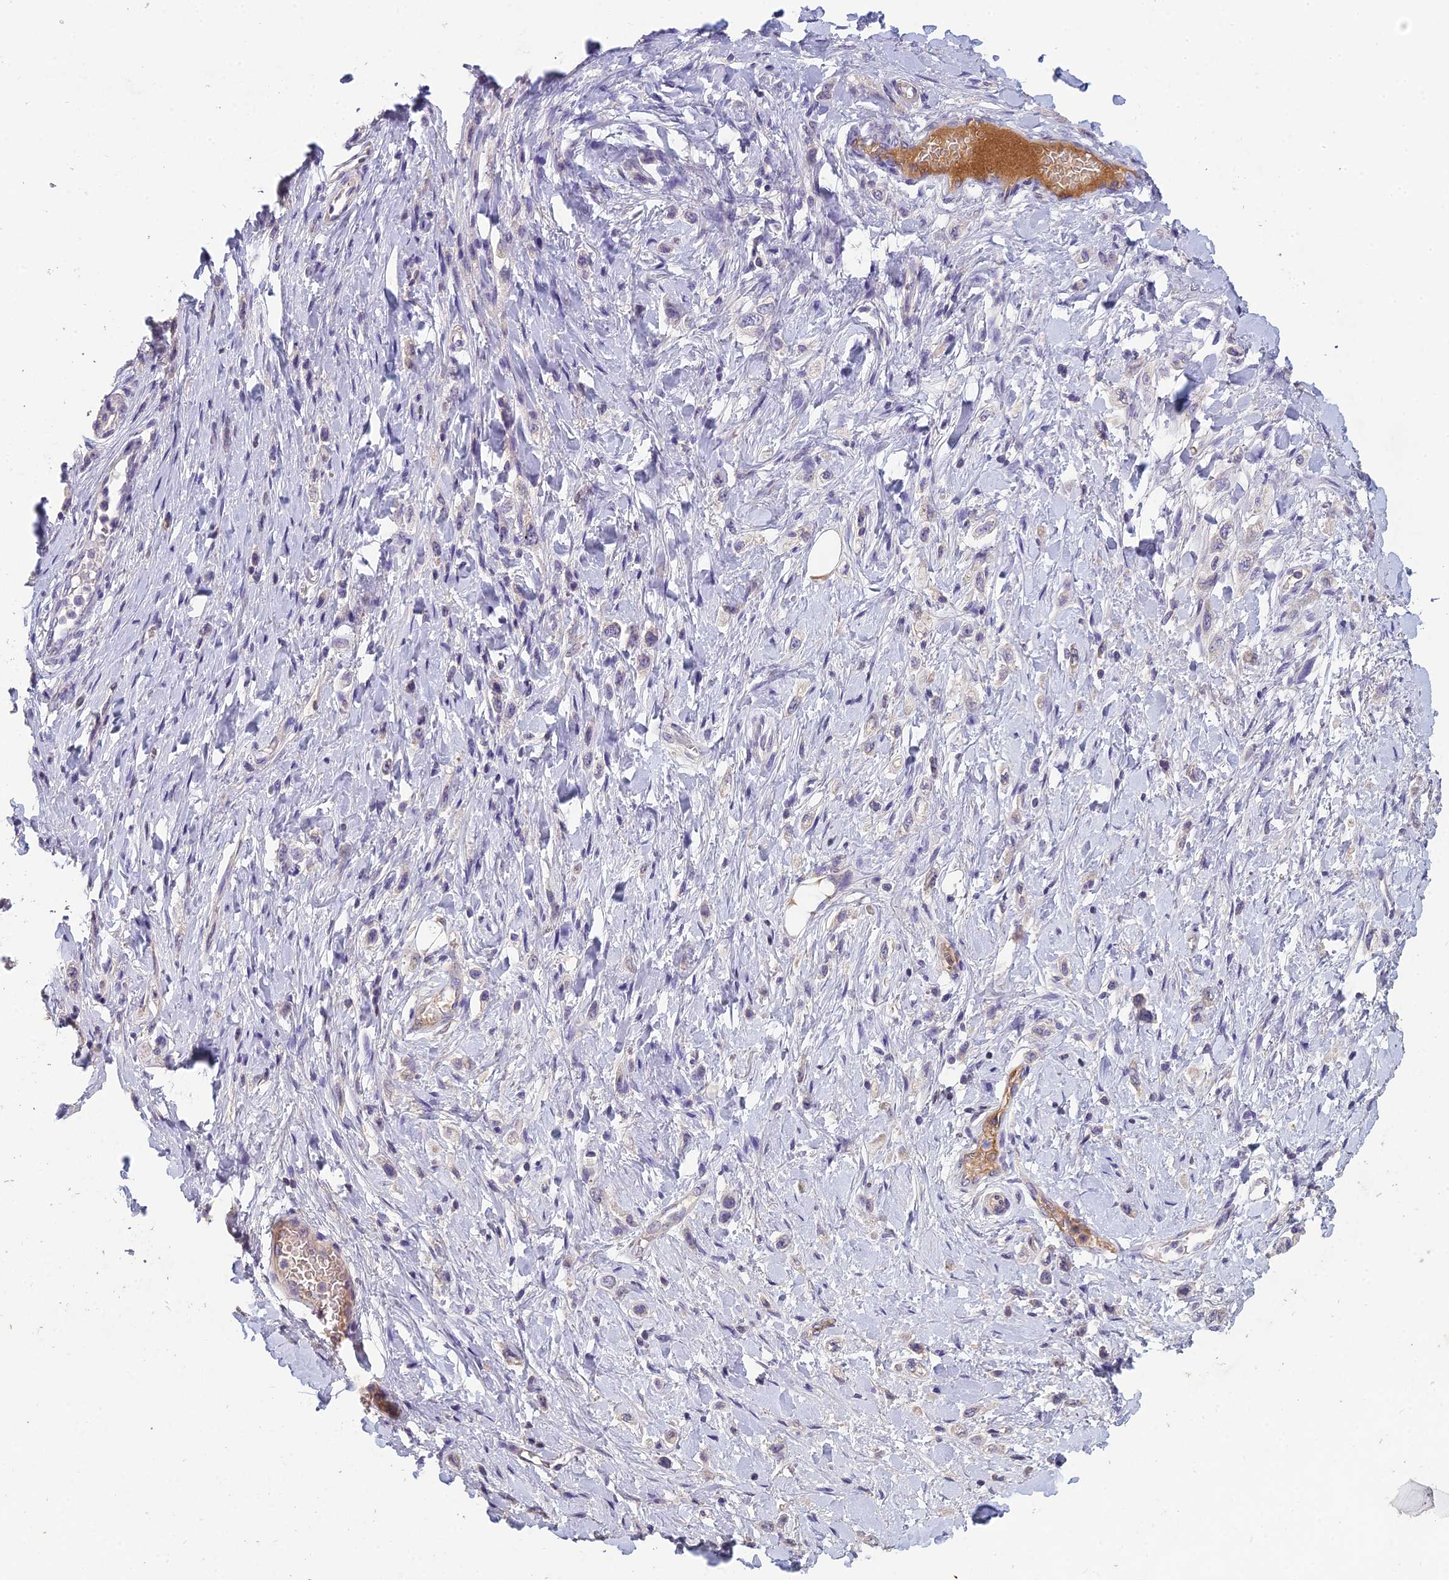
{"staining": {"intensity": "negative", "quantity": "none", "location": "none"}, "tissue": "stomach cancer", "cell_type": "Tumor cells", "image_type": "cancer", "snomed": [{"axis": "morphology", "description": "Adenocarcinoma, NOS"}, {"axis": "topography", "description": "Stomach"}], "caption": "Immunohistochemistry (IHC) image of neoplastic tissue: human stomach adenocarcinoma stained with DAB (3,3'-diaminobenzidine) exhibits no significant protein expression in tumor cells.", "gene": "CEACAM16", "patient": {"sex": "female", "age": 65}}